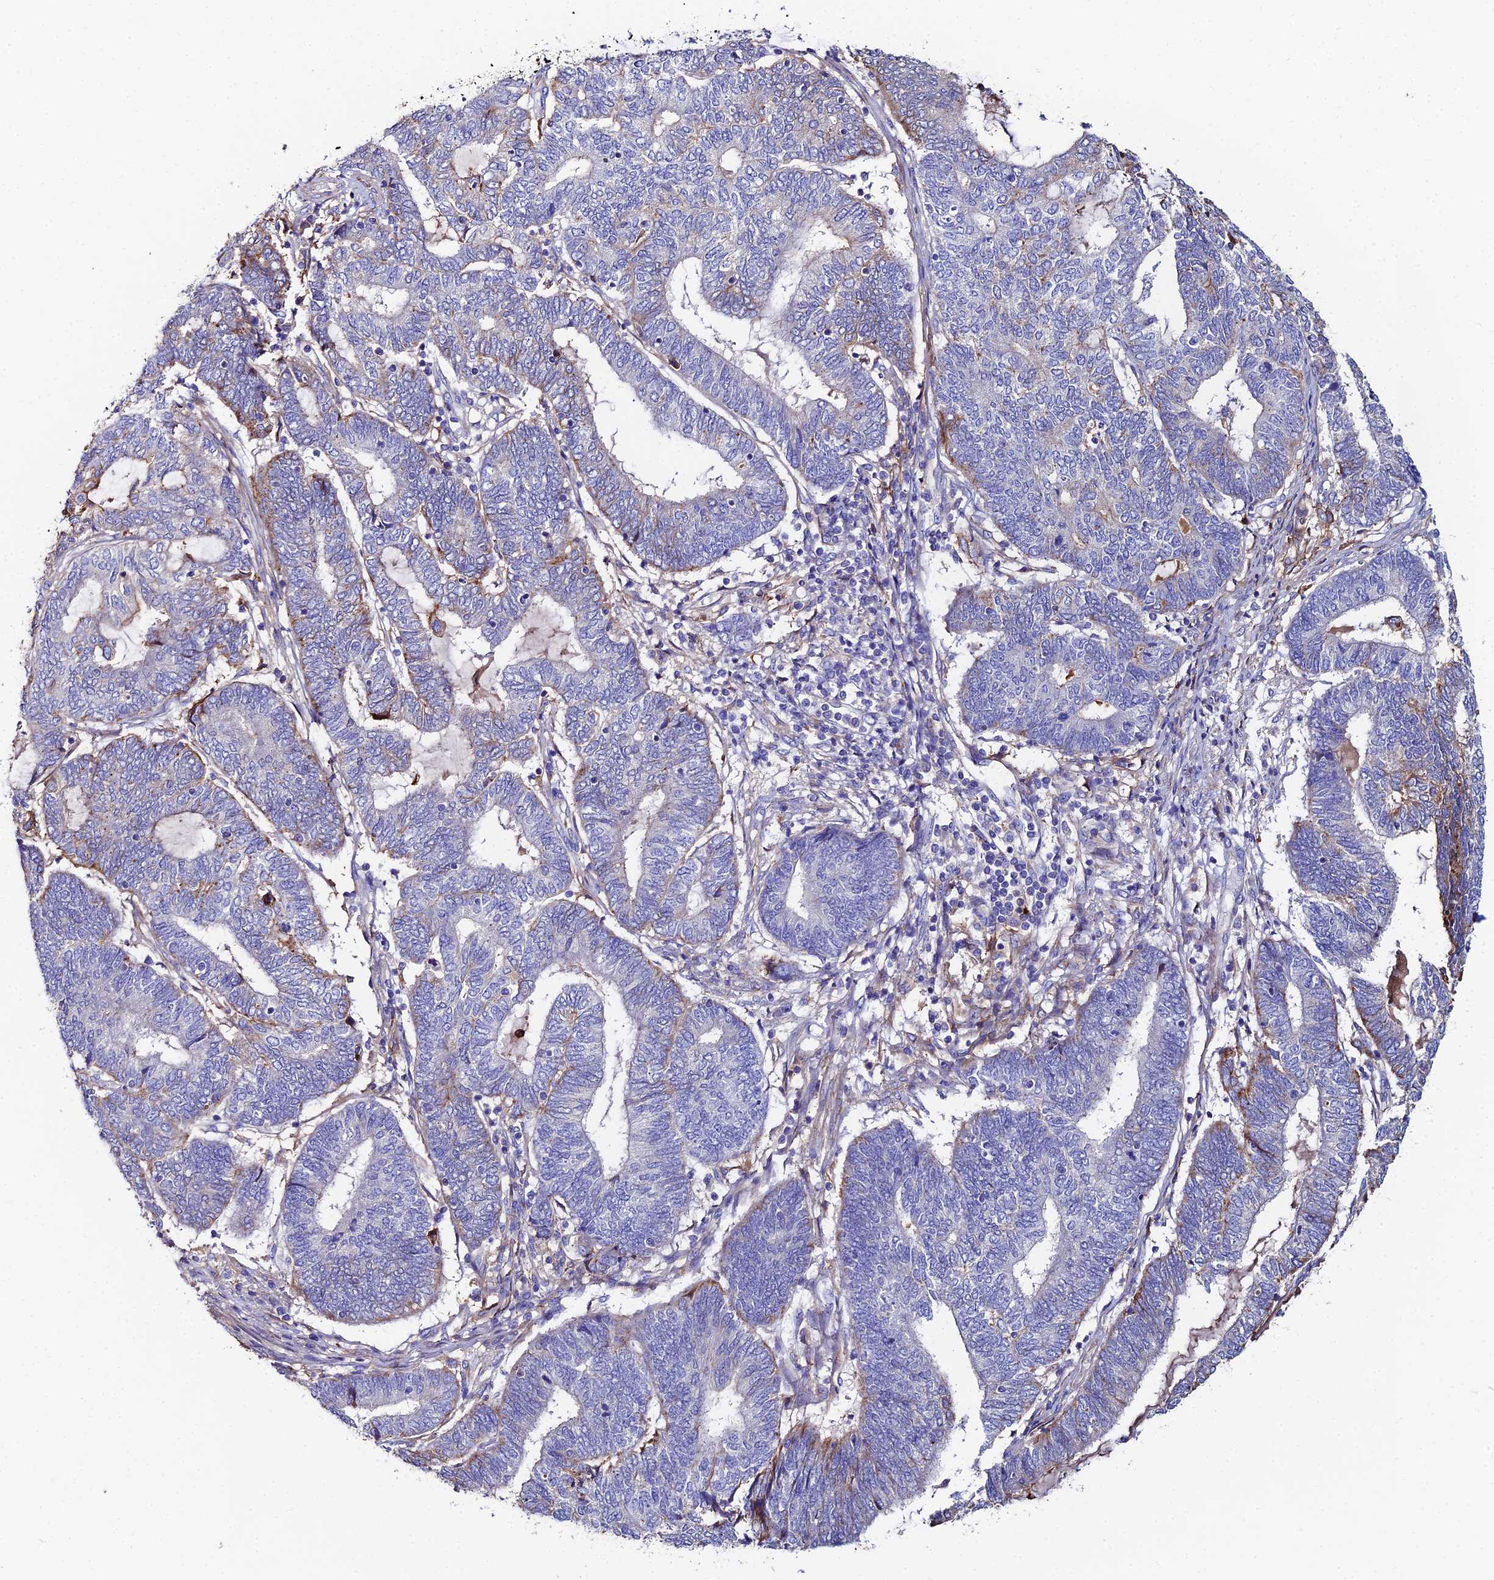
{"staining": {"intensity": "moderate", "quantity": "<25%", "location": "cytoplasmic/membranous"}, "tissue": "endometrial cancer", "cell_type": "Tumor cells", "image_type": "cancer", "snomed": [{"axis": "morphology", "description": "Adenocarcinoma, NOS"}, {"axis": "topography", "description": "Uterus"}, {"axis": "topography", "description": "Endometrium"}], "caption": "Immunohistochemical staining of human adenocarcinoma (endometrial) demonstrates low levels of moderate cytoplasmic/membranous expression in approximately <25% of tumor cells.", "gene": "C6", "patient": {"sex": "female", "age": 70}}